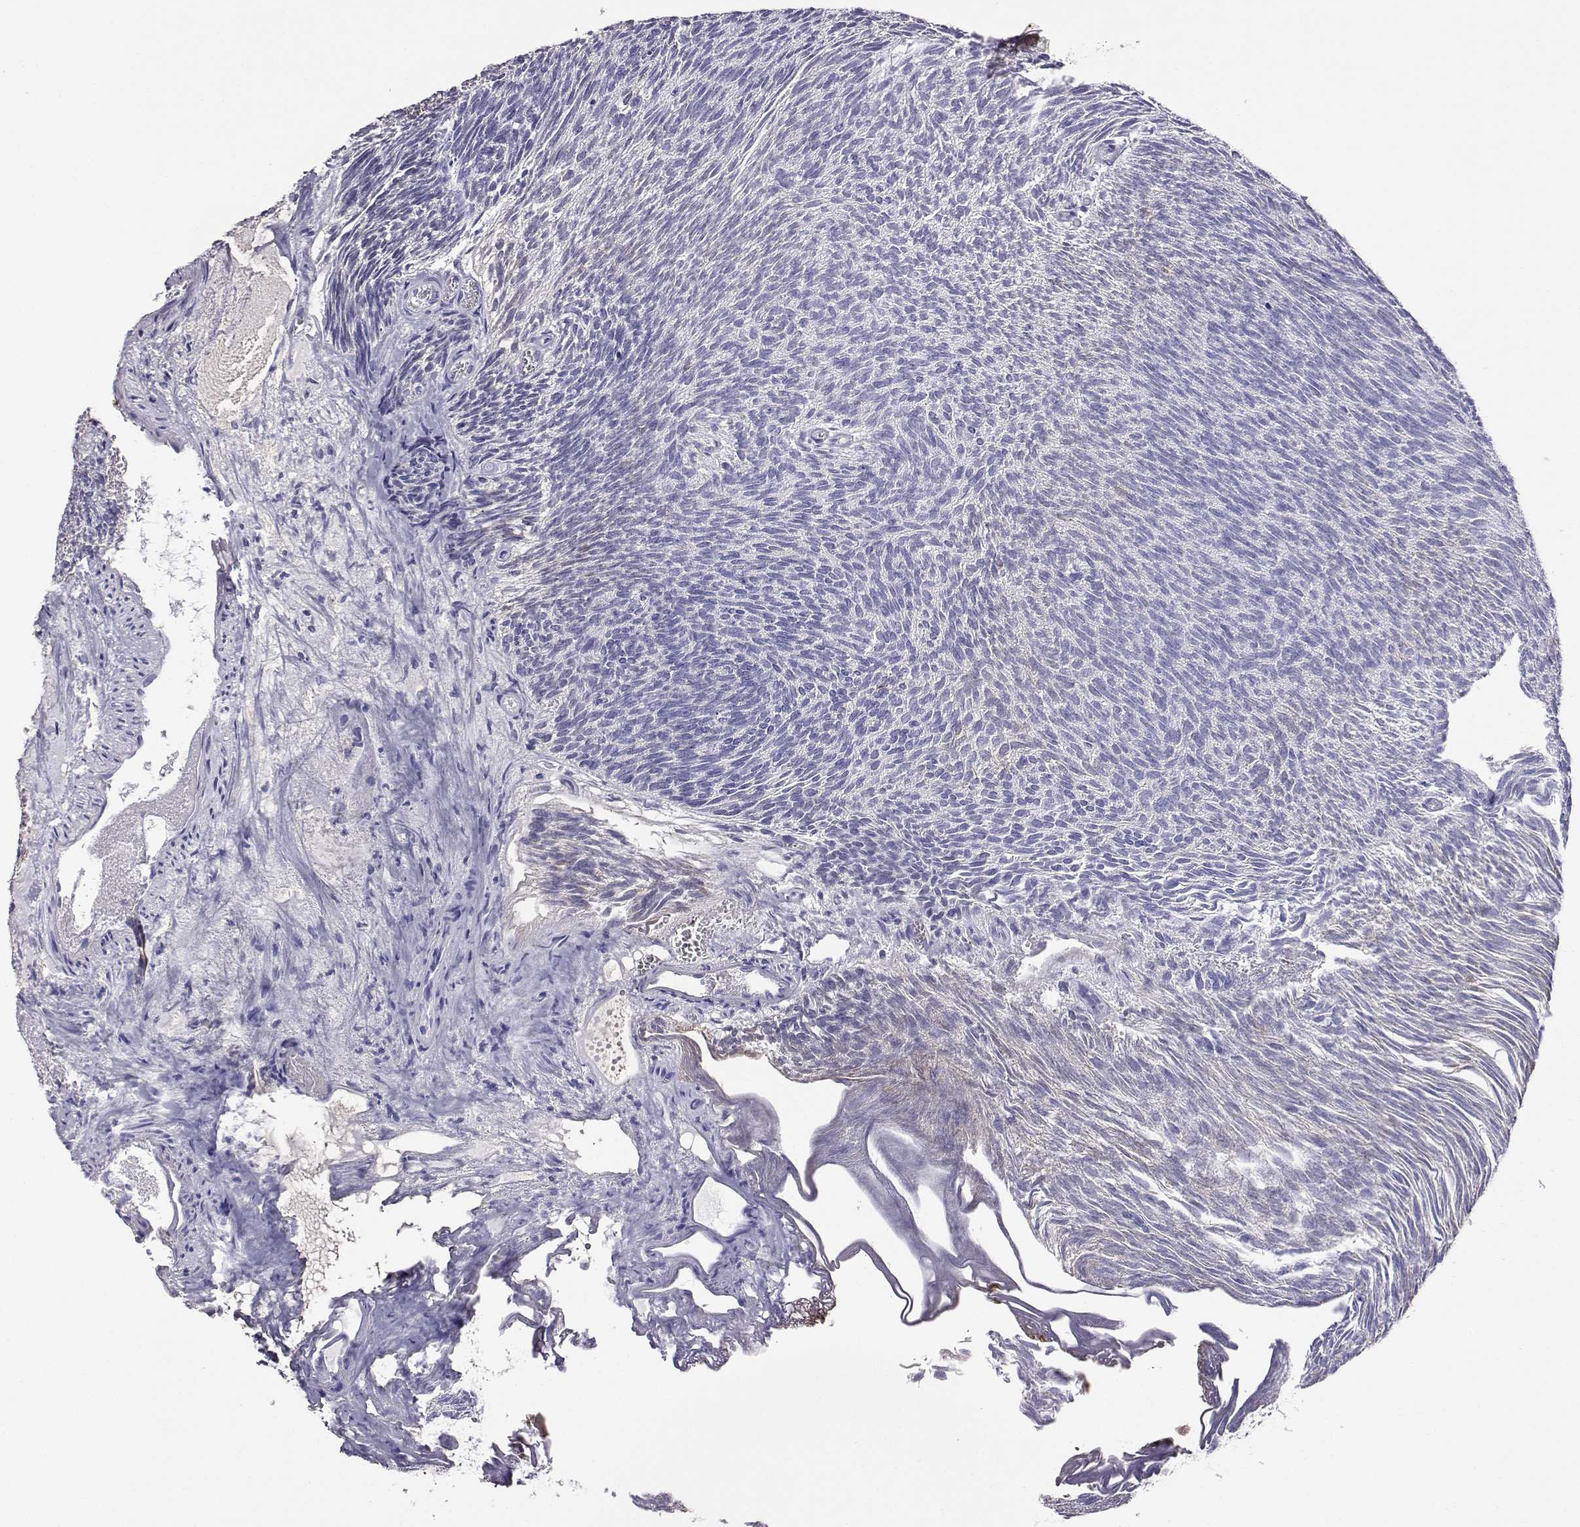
{"staining": {"intensity": "moderate", "quantity": "<25%", "location": "cytoplasmic/membranous"}, "tissue": "urothelial cancer", "cell_type": "Tumor cells", "image_type": "cancer", "snomed": [{"axis": "morphology", "description": "Urothelial carcinoma, Low grade"}, {"axis": "topography", "description": "Urinary bladder"}], "caption": "This histopathology image demonstrates urothelial carcinoma (low-grade) stained with immunohistochemistry (IHC) to label a protein in brown. The cytoplasmic/membranous of tumor cells show moderate positivity for the protein. Nuclei are counter-stained blue.", "gene": "AKR1B1", "patient": {"sex": "male", "age": 77}}